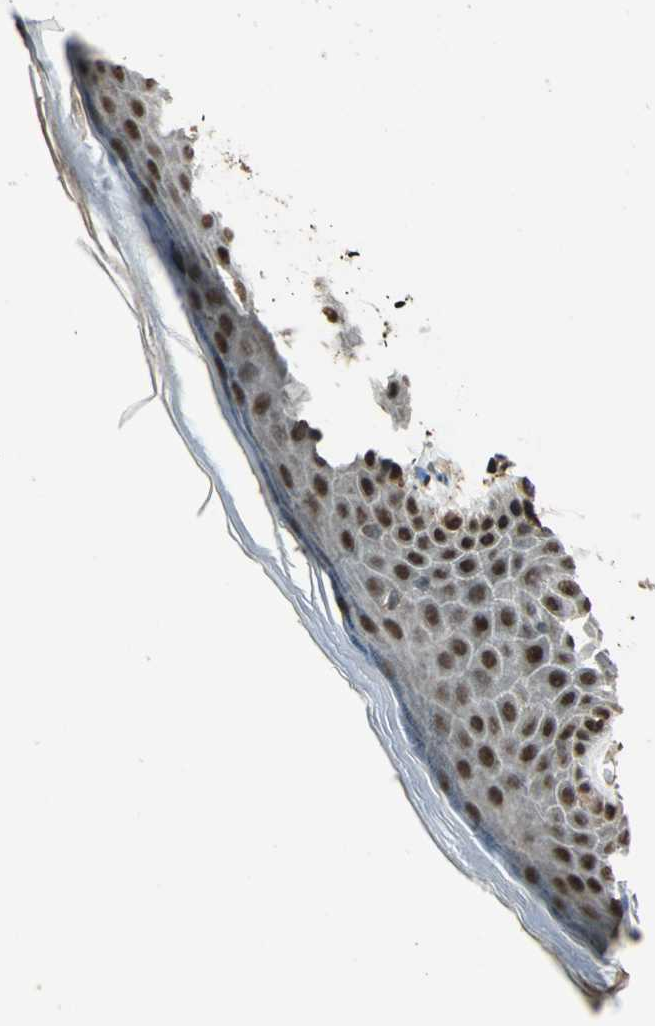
{"staining": {"intensity": "moderate", "quantity": ">75%", "location": "cytoplasmic/membranous,nuclear"}, "tissue": "skin", "cell_type": "Epidermal cells", "image_type": "normal", "snomed": [{"axis": "morphology", "description": "Normal tissue, NOS"}, {"axis": "topography", "description": "Anal"}], "caption": "Protein staining by immunohistochemistry demonstrates moderate cytoplasmic/membranous,nuclear positivity in about >75% of epidermal cells in unremarkable skin.", "gene": "MIS18BP1", "patient": {"sex": "male", "age": 74}}